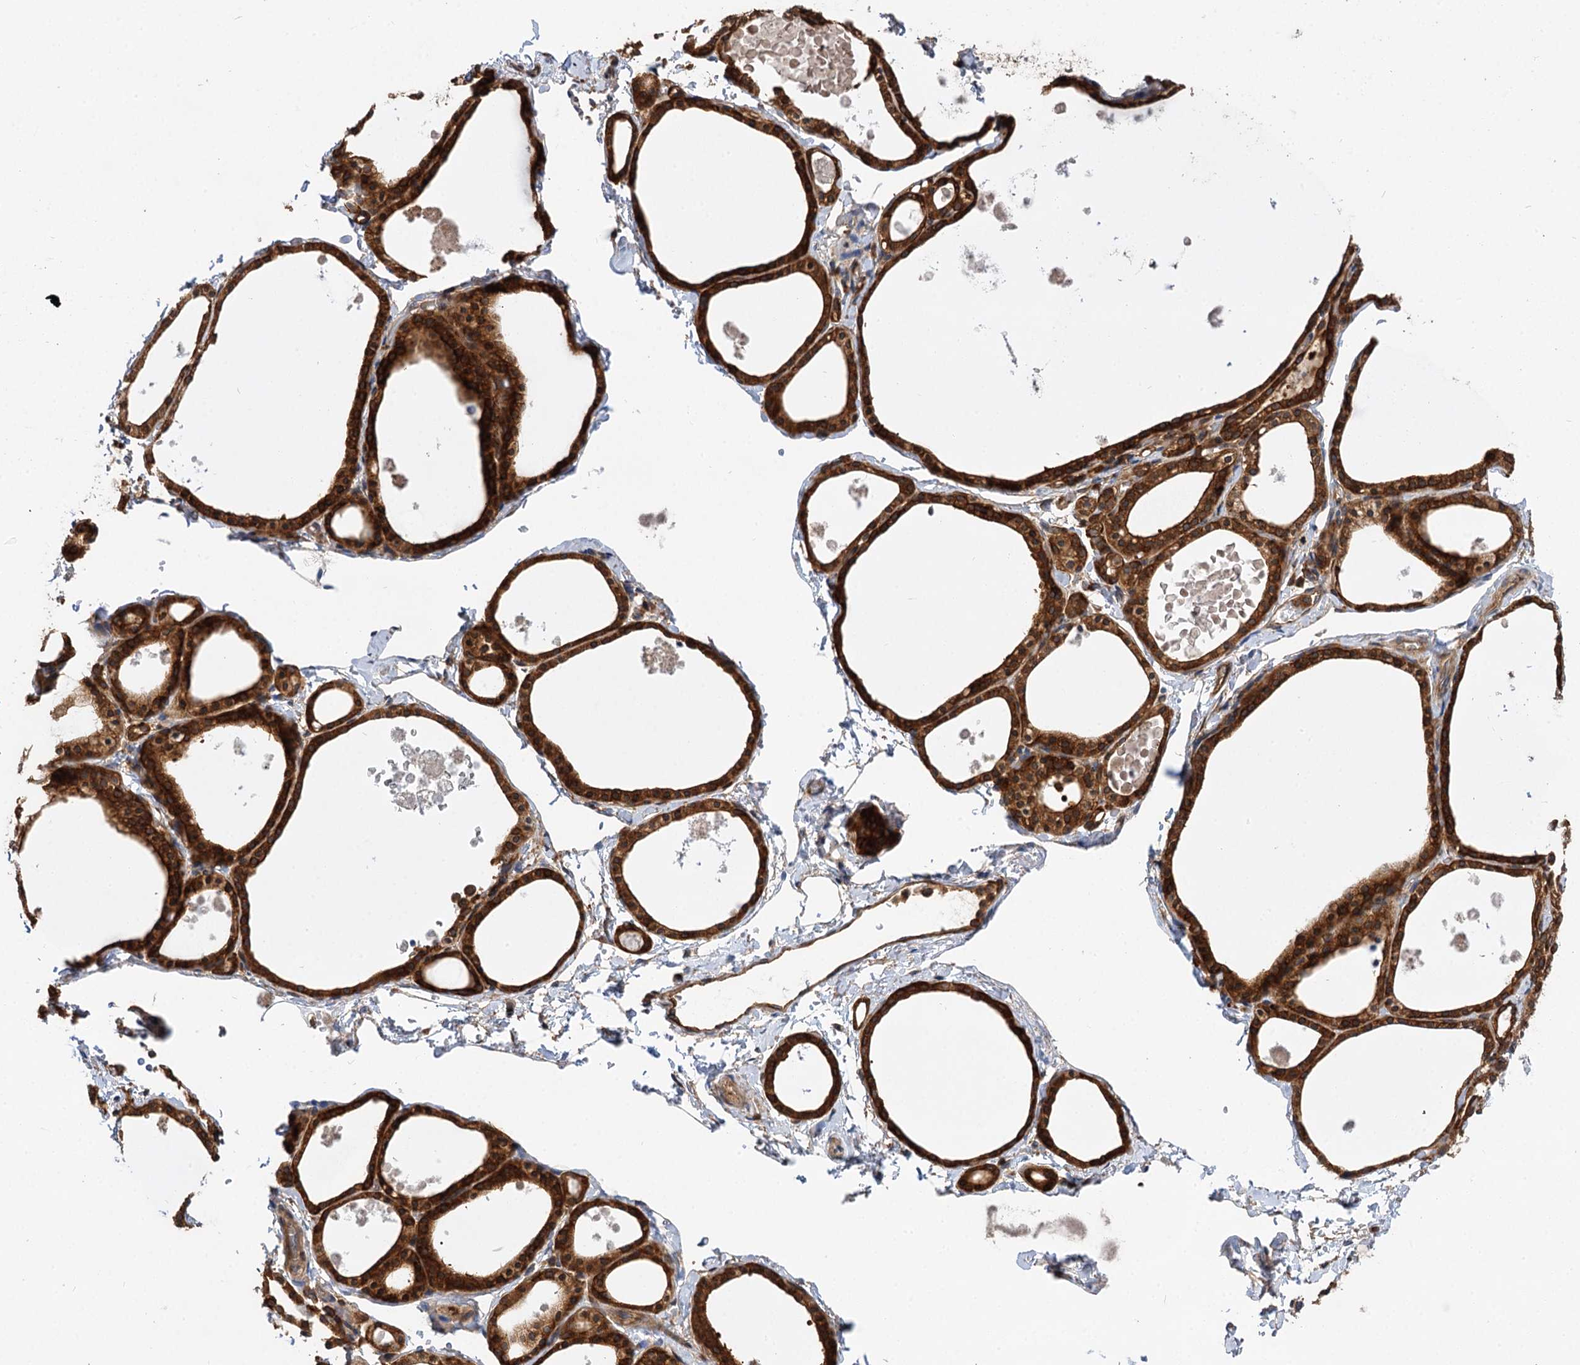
{"staining": {"intensity": "strong", "quantity": ">75%", "location": "cytoplasmic/membranous"}, "tissue": "thyroid gland", "cell_type": "Glandular cells", "image_type": "normal", "snomed": [{"axis": "morphology", "description": "Normal tissue, NOS"}, {"axis": "topography", "description": "Thyroid gland"}], "caption": "Protein staining reveals strong cytoplasmic/membranous staining in approximately >75% of glandular cells in unremarkable thyroid gland.", "gene": "PACS1", "patient": {"sex": "male", "age": 56}}